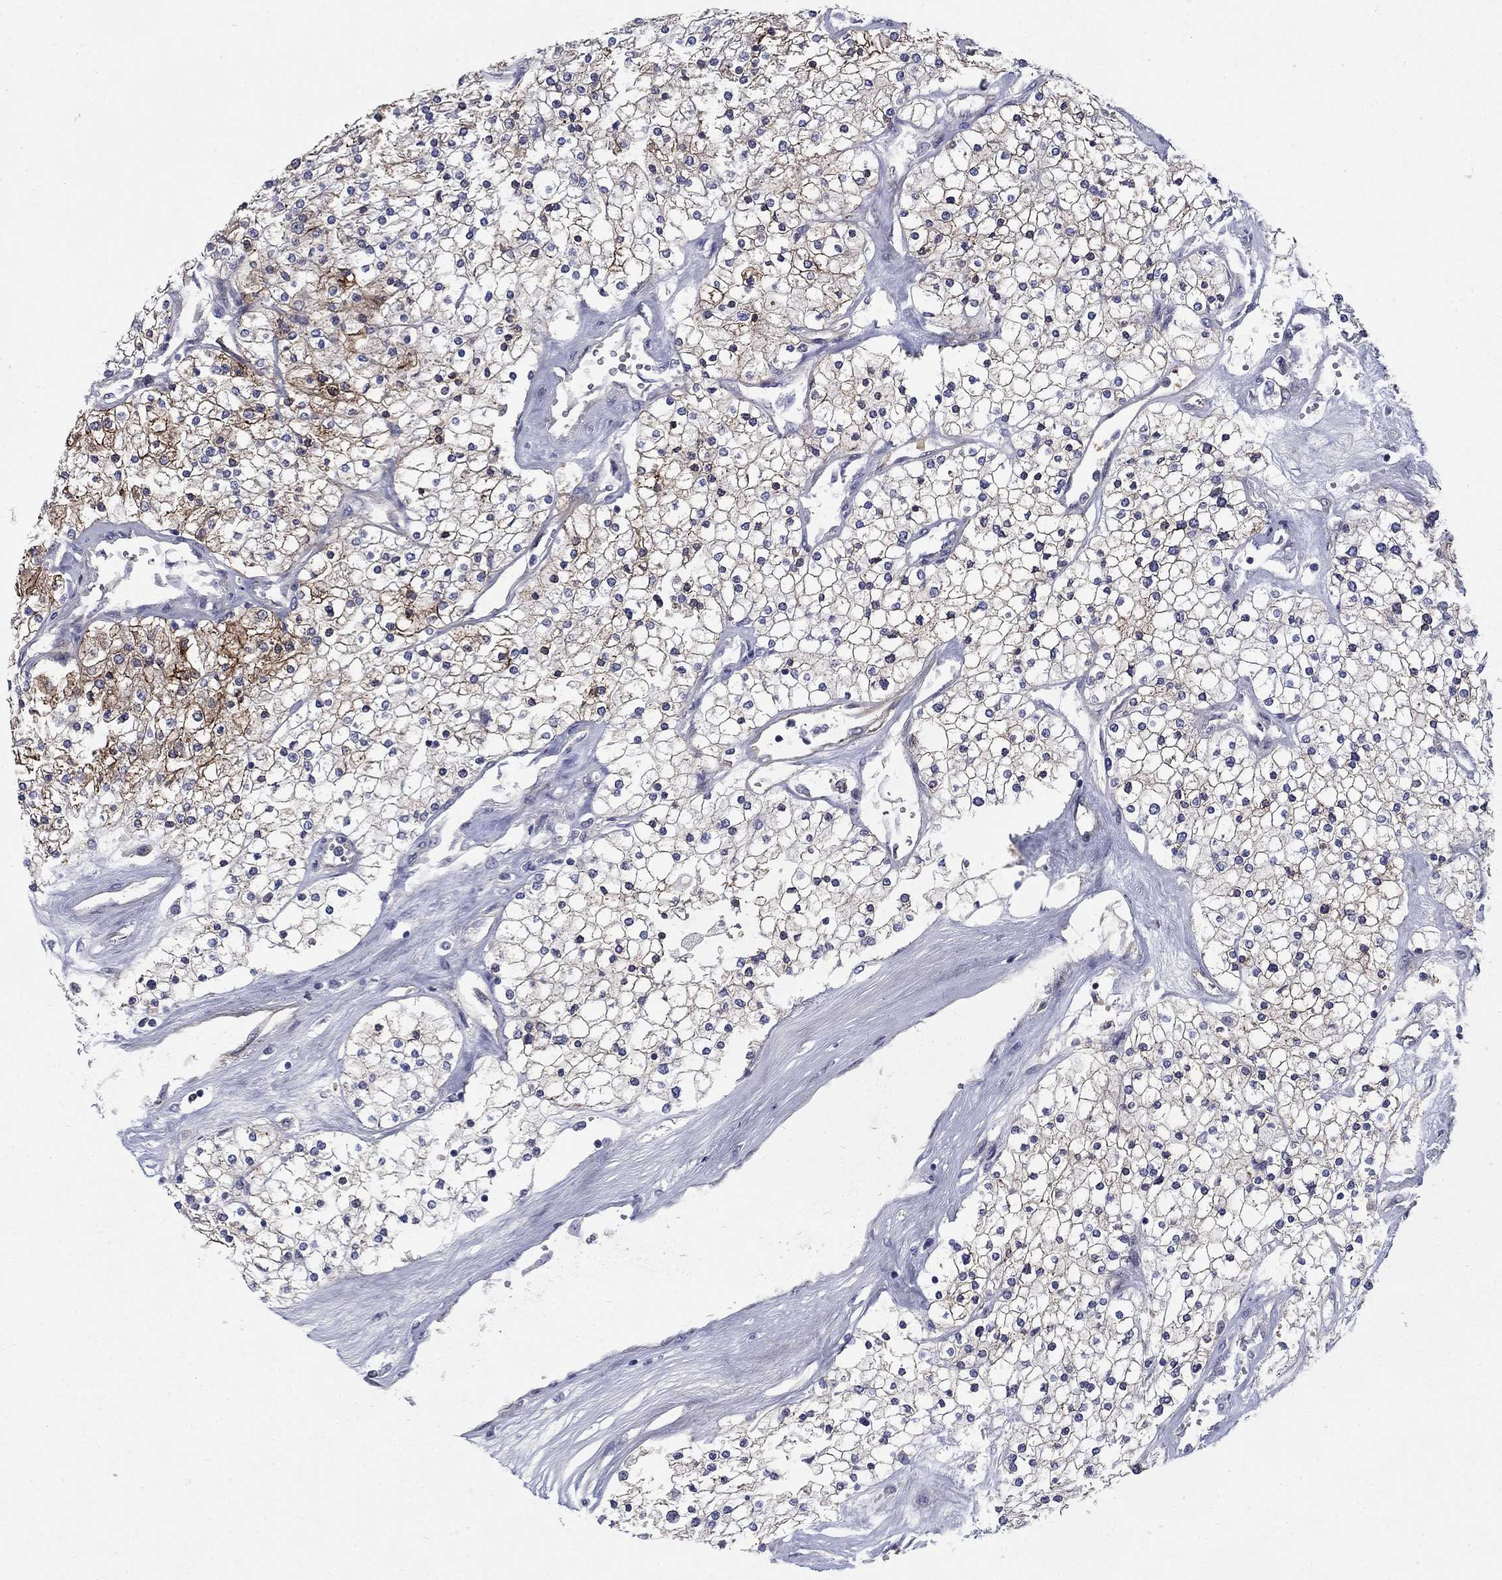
{"staining": {"intensity": "strong", "quantity": "<25%", "location": "cytoplasmic/membranous"}, "tissue": "renal cancer", "cell_type": "Tumor cells", "image_type": "cancer", "snomed": [{"axis": "morphology", "description": "Adenocarcinoma, NOS"}, {"axis": "topography", "description": "Kidney"}], "caption": "A brown stain labels strong cytoplasmic/membranous expression of a protein in human renal cancer (adenocarcinoma) tumor cells. The staining was performed using DAB (3,3'-diaminobenzidine), with brown indicating positive protein expression. Nuclei are stained blue with hematoxylin.", "gene": "SLC1A1", "patient": {"sex": "male", "age": 80}}